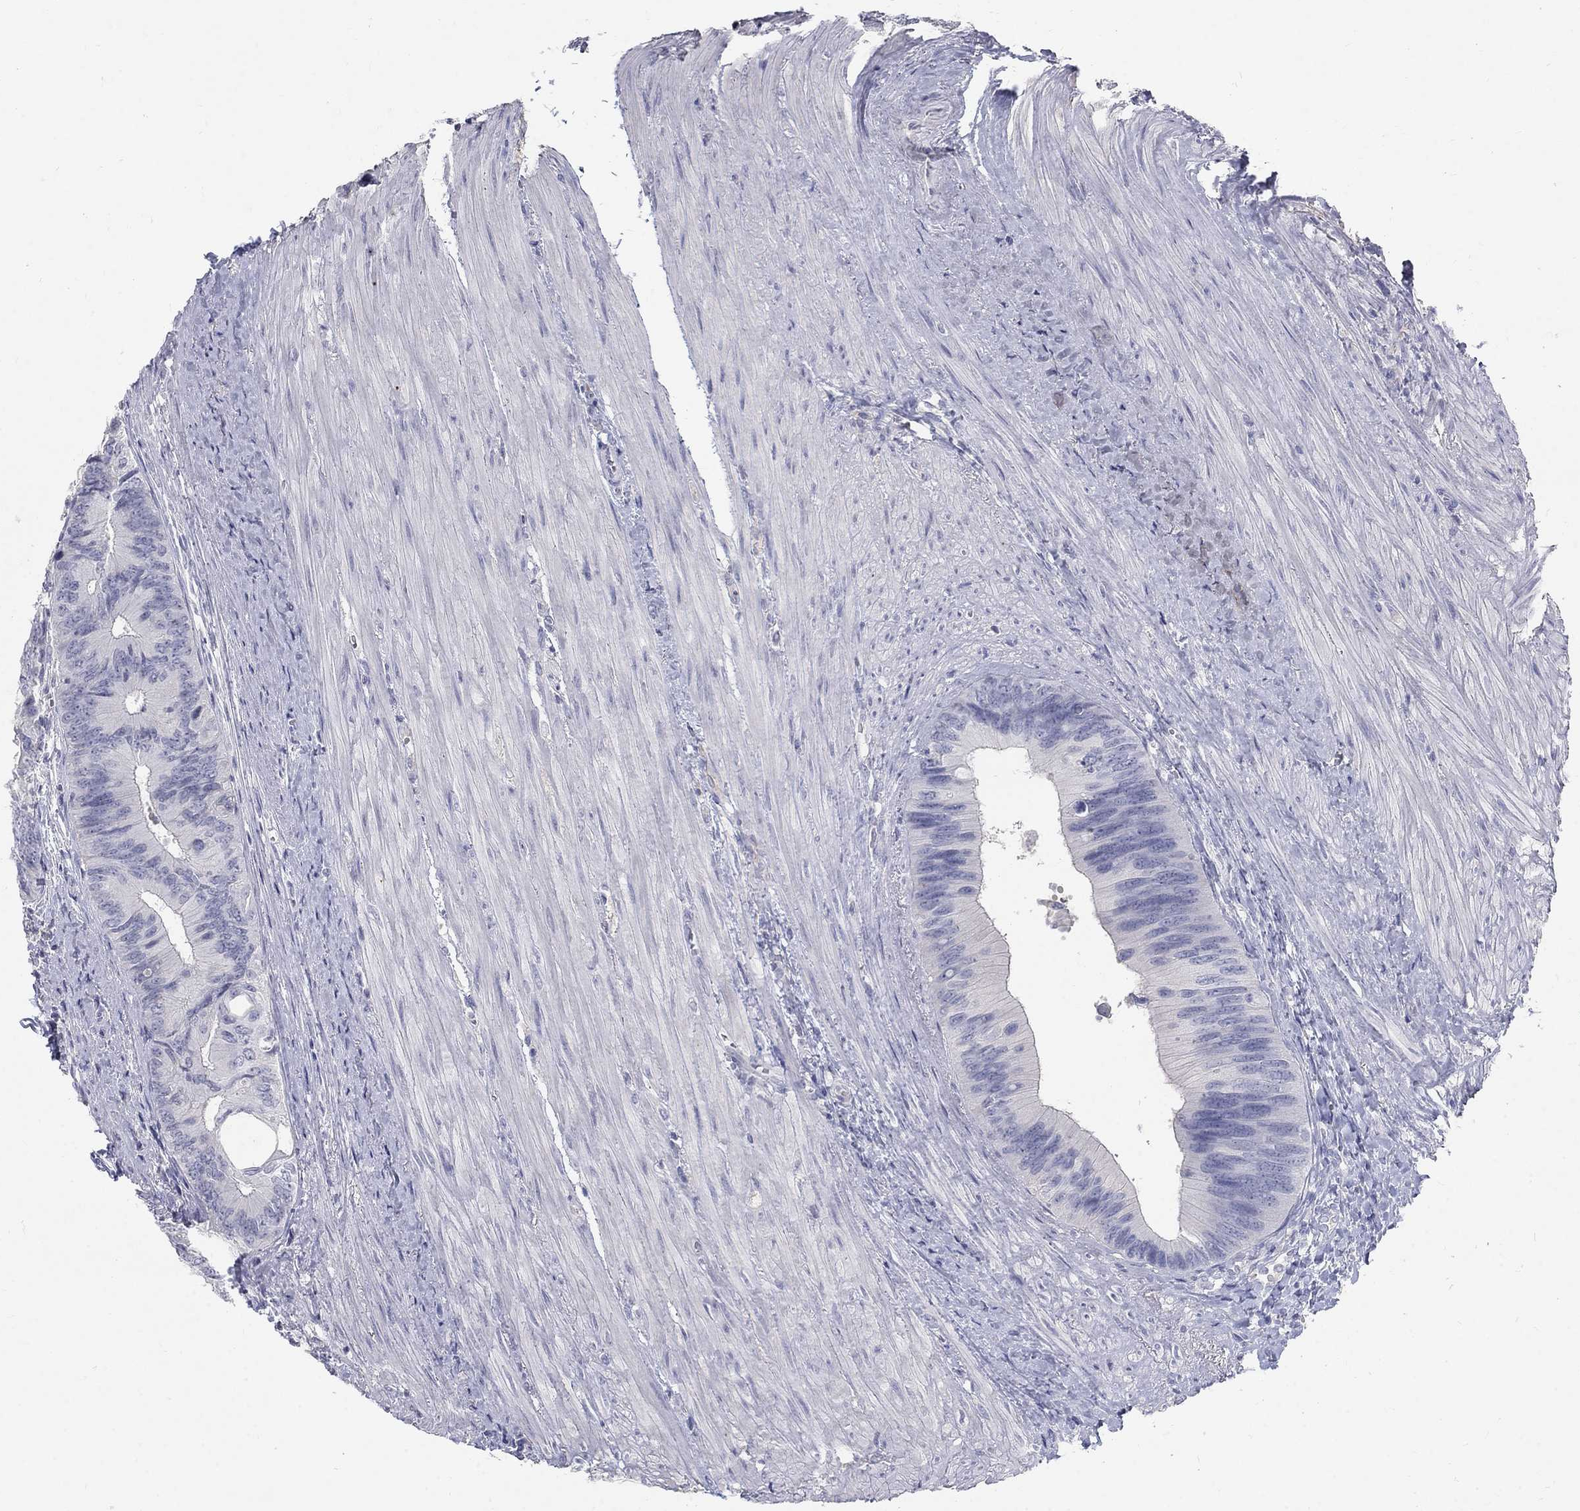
{"staining": {"intensity": "negative", "quantity": "none", "location": "none"}, "tissue": "colorectal cancer", "cell_type": "Tumor cells", "image_type": "cancer", "snomed": [{"axis": "morphology", "description": "Normal tissue, NOS"}, {"axis": "morphology", "description": "Adenocarcinoma, NOS"}, {"axis": "topography", "description": "Colon"}], "caption": "There is no significant expression in tumor cells of adenocarcinoma (colorectal).", "gene": "PTH1R", "patient": {"sex": "male", "age": 65}}